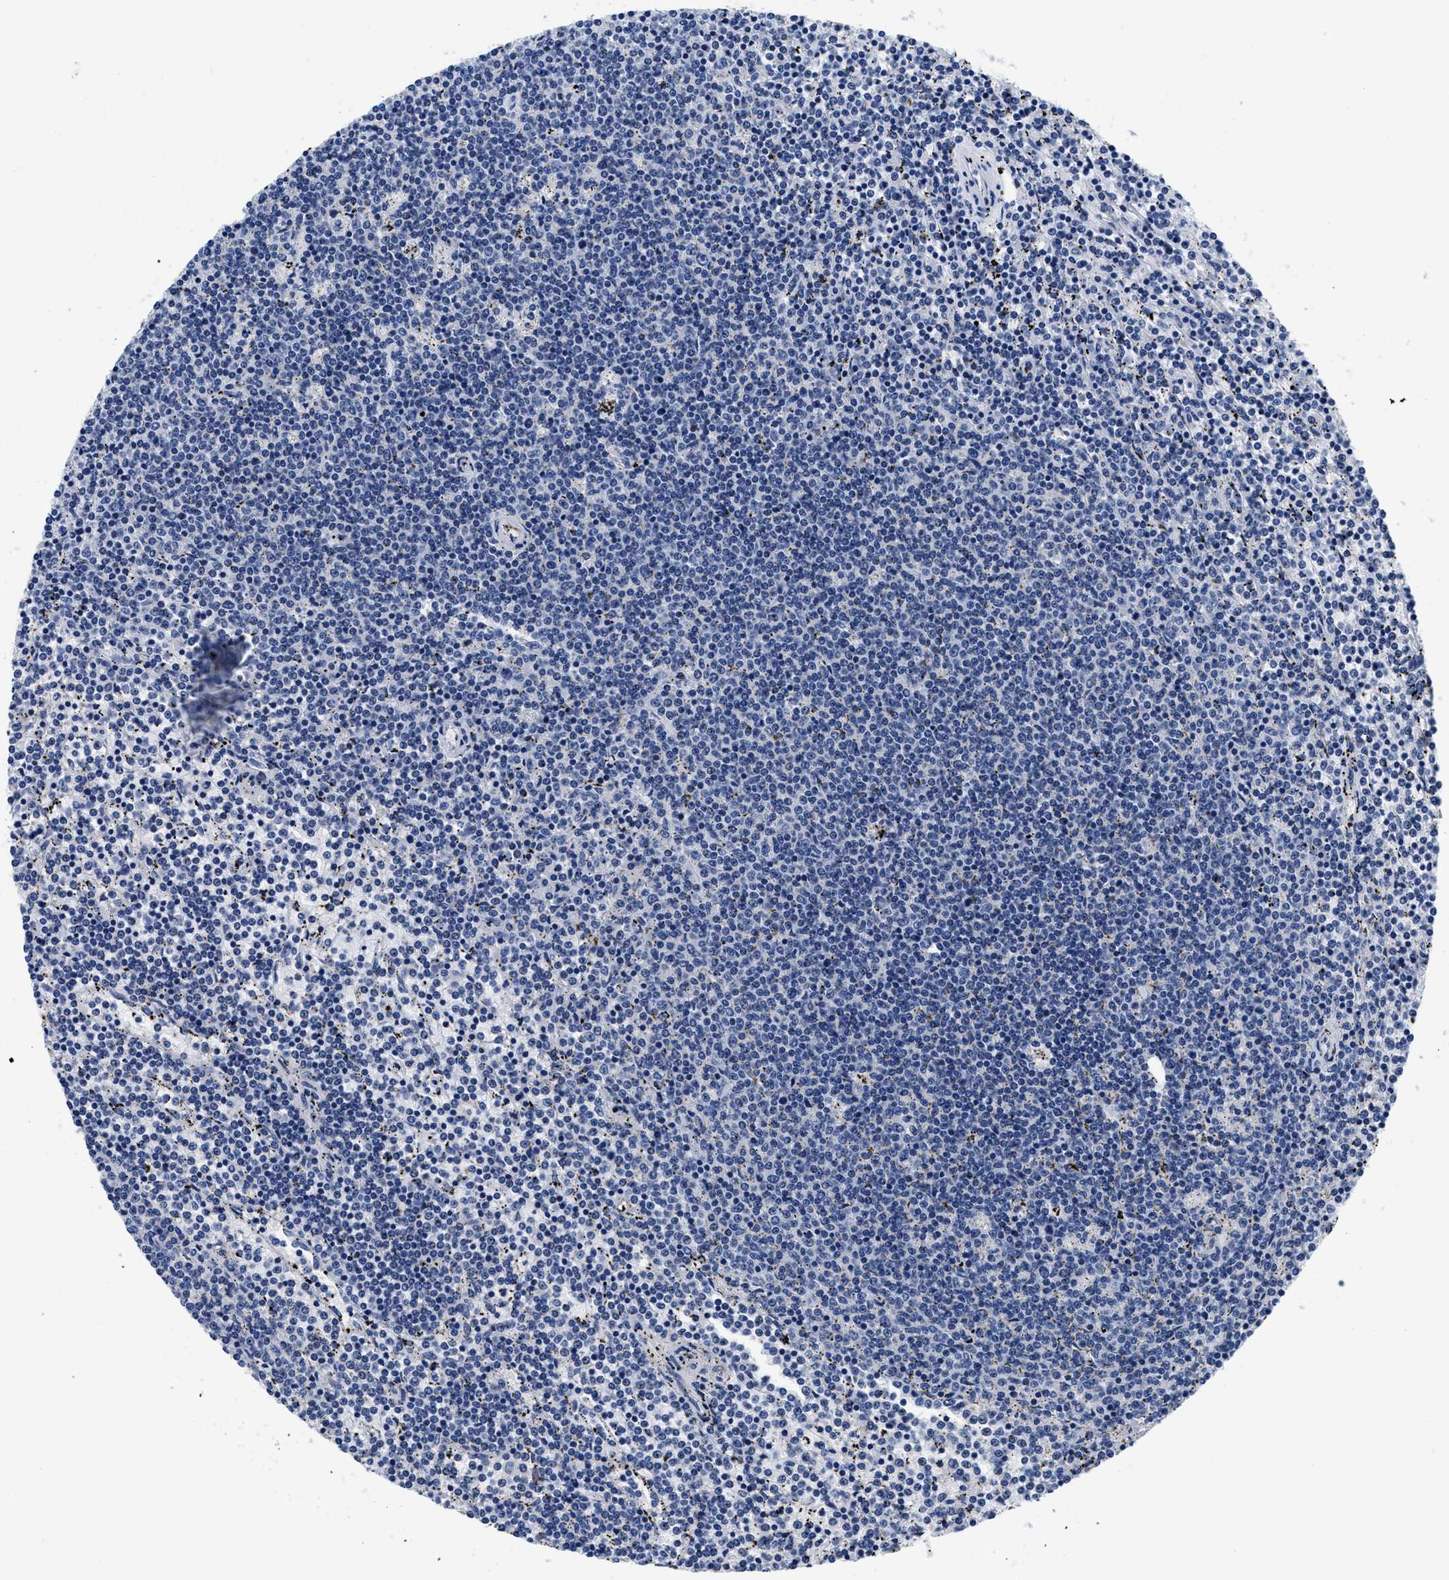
{"staining": {"intensity": "negative", "quantity": "none", "location": "none"}, "tissue": "lymphoma", "cell_type": "Tumor cells", "image_type": "cancer", "snomed": [{"axis": "morphology", "description": "Malignant lymphoma, non-Hodgkin's type, Low grade"}, {"axis": "topography", "description": "Spleen"}], "caption": "Immunohistochemical staining of human malignant lymphoma, non-Hodgkin's type (low-grade) displays no significant positivity in tumor cells.", "gene": "SLC35F1", "patient": {"sex": "female", "age": 50}}